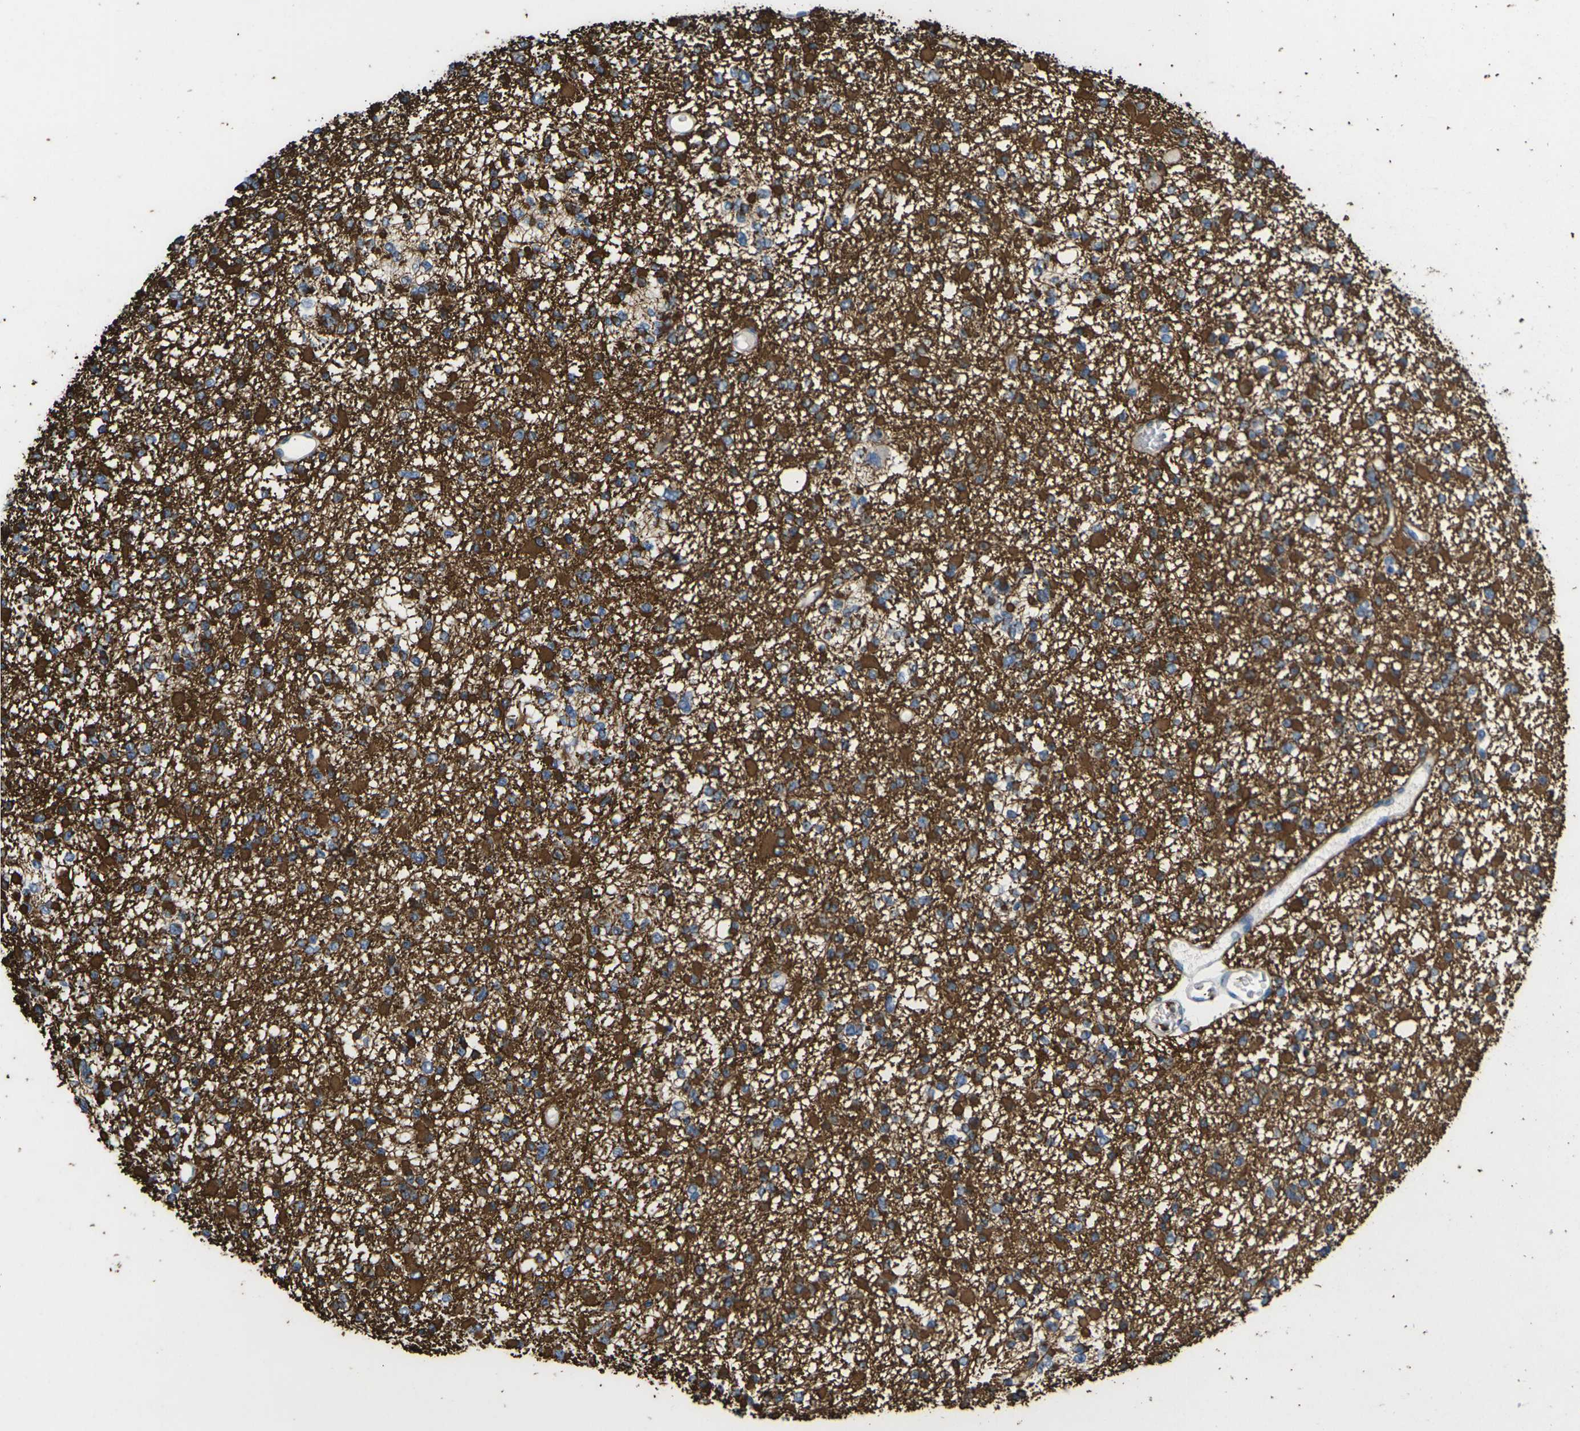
{"staining": {"intensity": "strong", "quantity": ">75%", "location": "cytoplasmic/membranous"}, "tissue": "glioma", "cell_type": "Tumor cells", "image_type": "cancer", "snomed": [{"axis": "morphology", "description": "Glioma, malignant, Low grade"}, {"axis": "topography", "description": "Brain"}], "caption": "Strong cytoplasmic/membranous positivity is present in approximately >75% of tumor cells in glioma.", "gene": "KLHDC8B", "patient": {"sex": "female", "age": 22}}